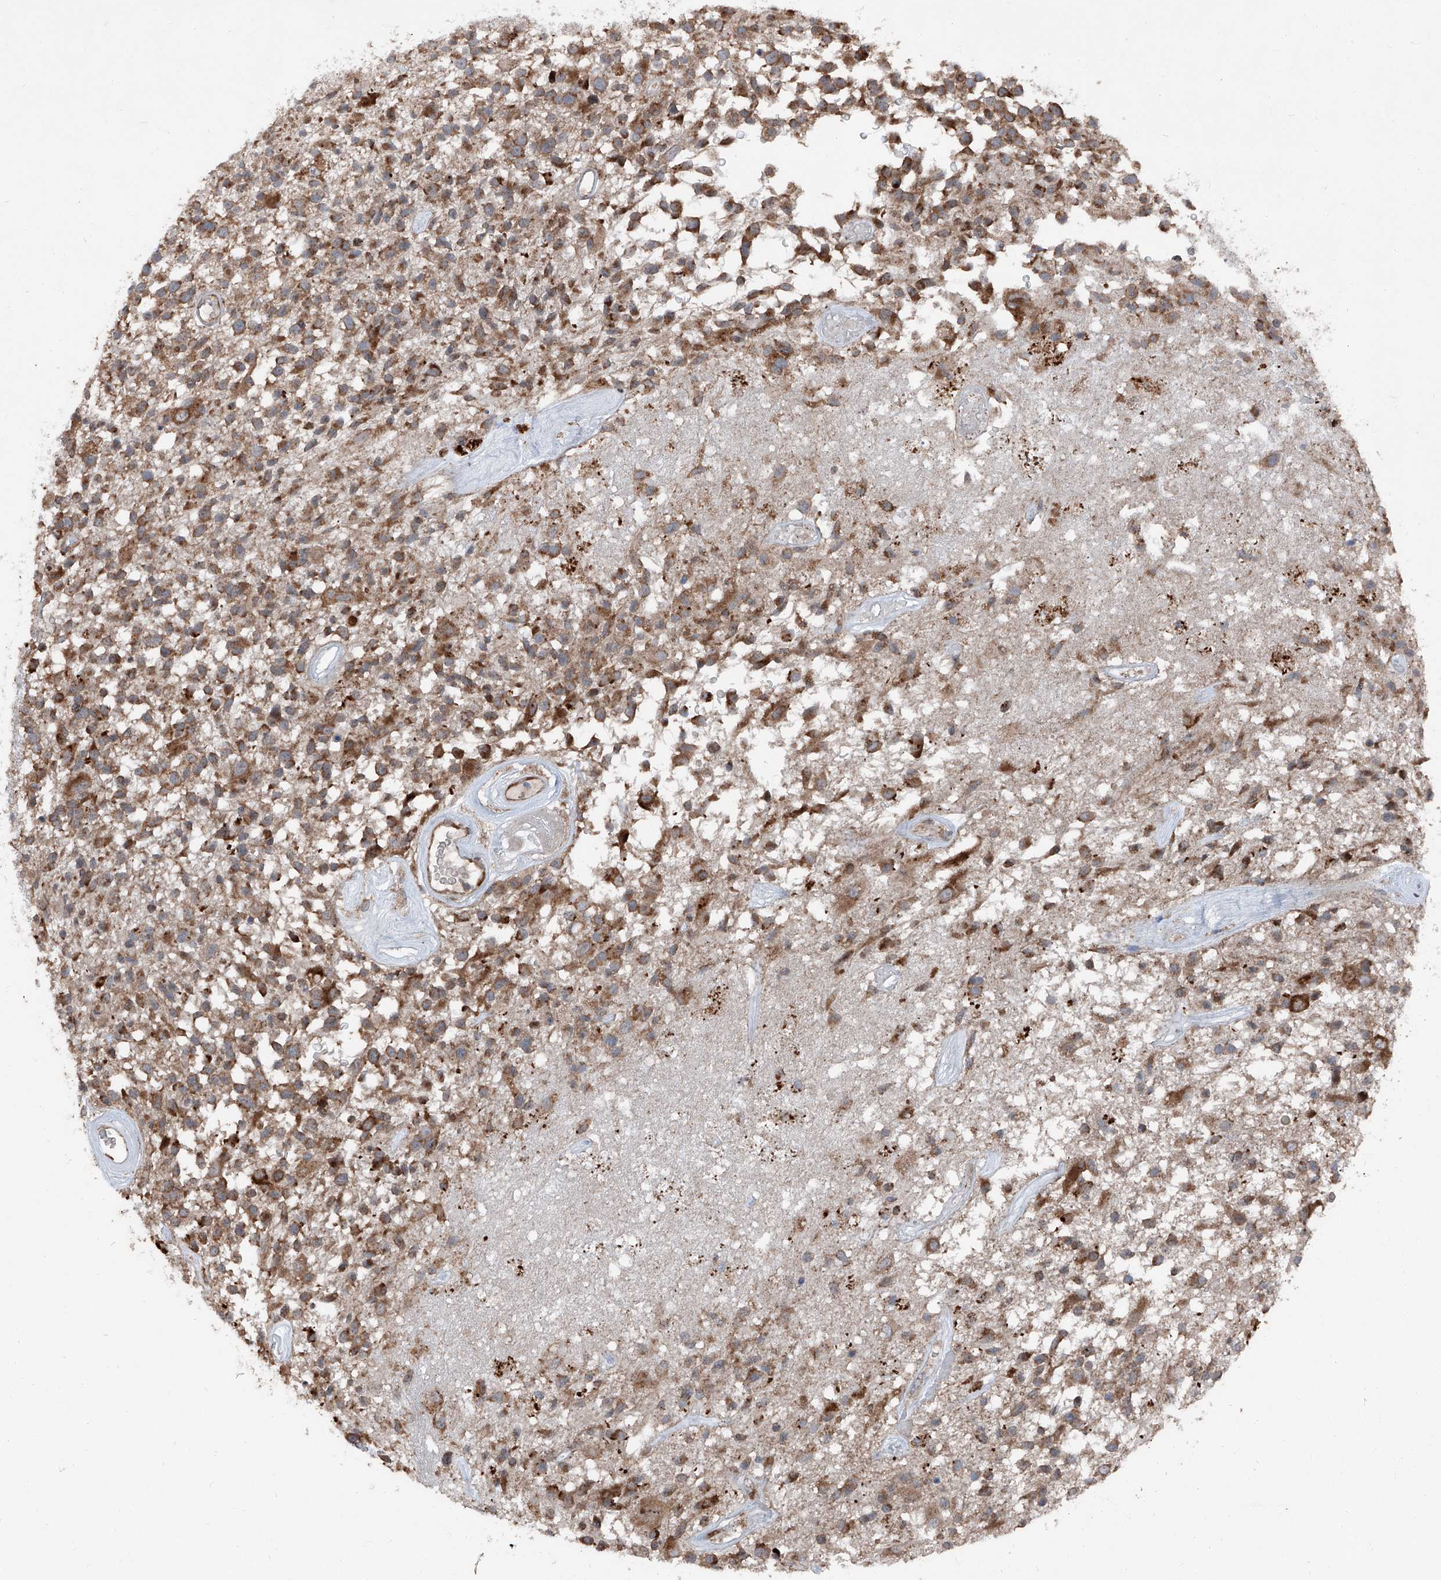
{"staining": {"intensity": "moderate", "quantity": "25%-75%", "location": "cytoplasmic/membranous"}, "tissue": "glioma", "cell_type": "Tumor cells", "image_type": "cancer", "snomed": [{"axis": "morphology", "description": "Glioma, malignant, High grade"}, {"axis": "morphology", "description": "Glioblastoma, NOS"}, {"axis": "topography", "description": "Brain"}], "caption": "Immunohistochemistry (IHC) of high-grade glioma (malignant) exhibits medium levels of moderate cytoplasmic/membranous expression in about 25%-75% of tumor cells. (IHC, brightfield microscopy, high magnification).", "gene": "LIMK1", "patient": {"sex": "male", "age": 60}}